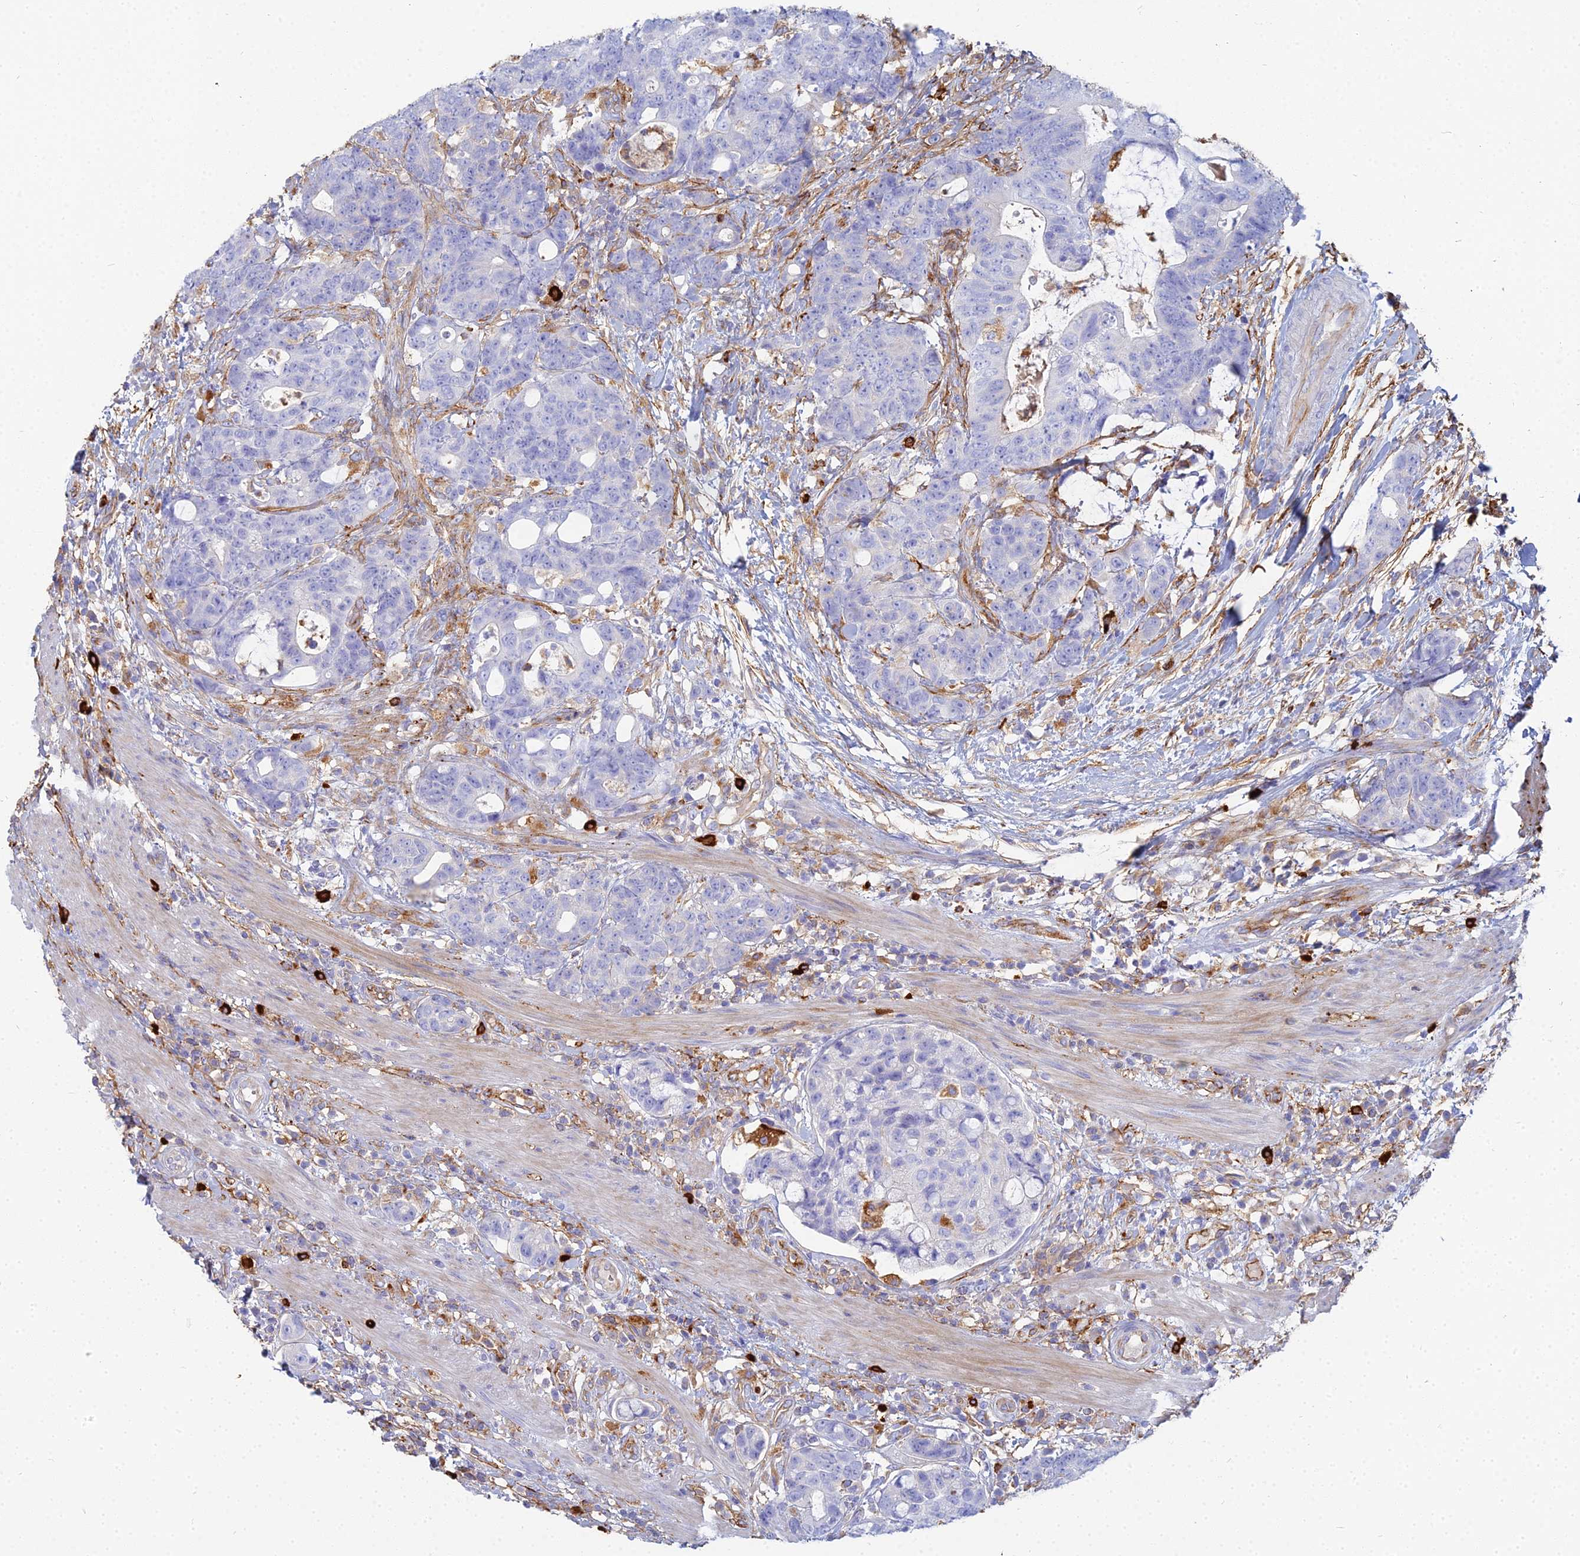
{"staining": {"intensity": "negative", "quantity": "none", "location": "none"}, "tissue": "colorectal cancer", "cell_type": "Tumor cells", "image_type": "cancer", "snomed": [{"axis": "morphology", "description": "Adenocarcinoma, NOS"}, {"axis": "topography", "description": "Colon"}], "caption": "Protein analysis of colorectal cancer (adenocarcinoma) exhibits no significant staining in tumor cells.", "gene": "VAT1", "patient": {"sex": "female", "age": 82}}